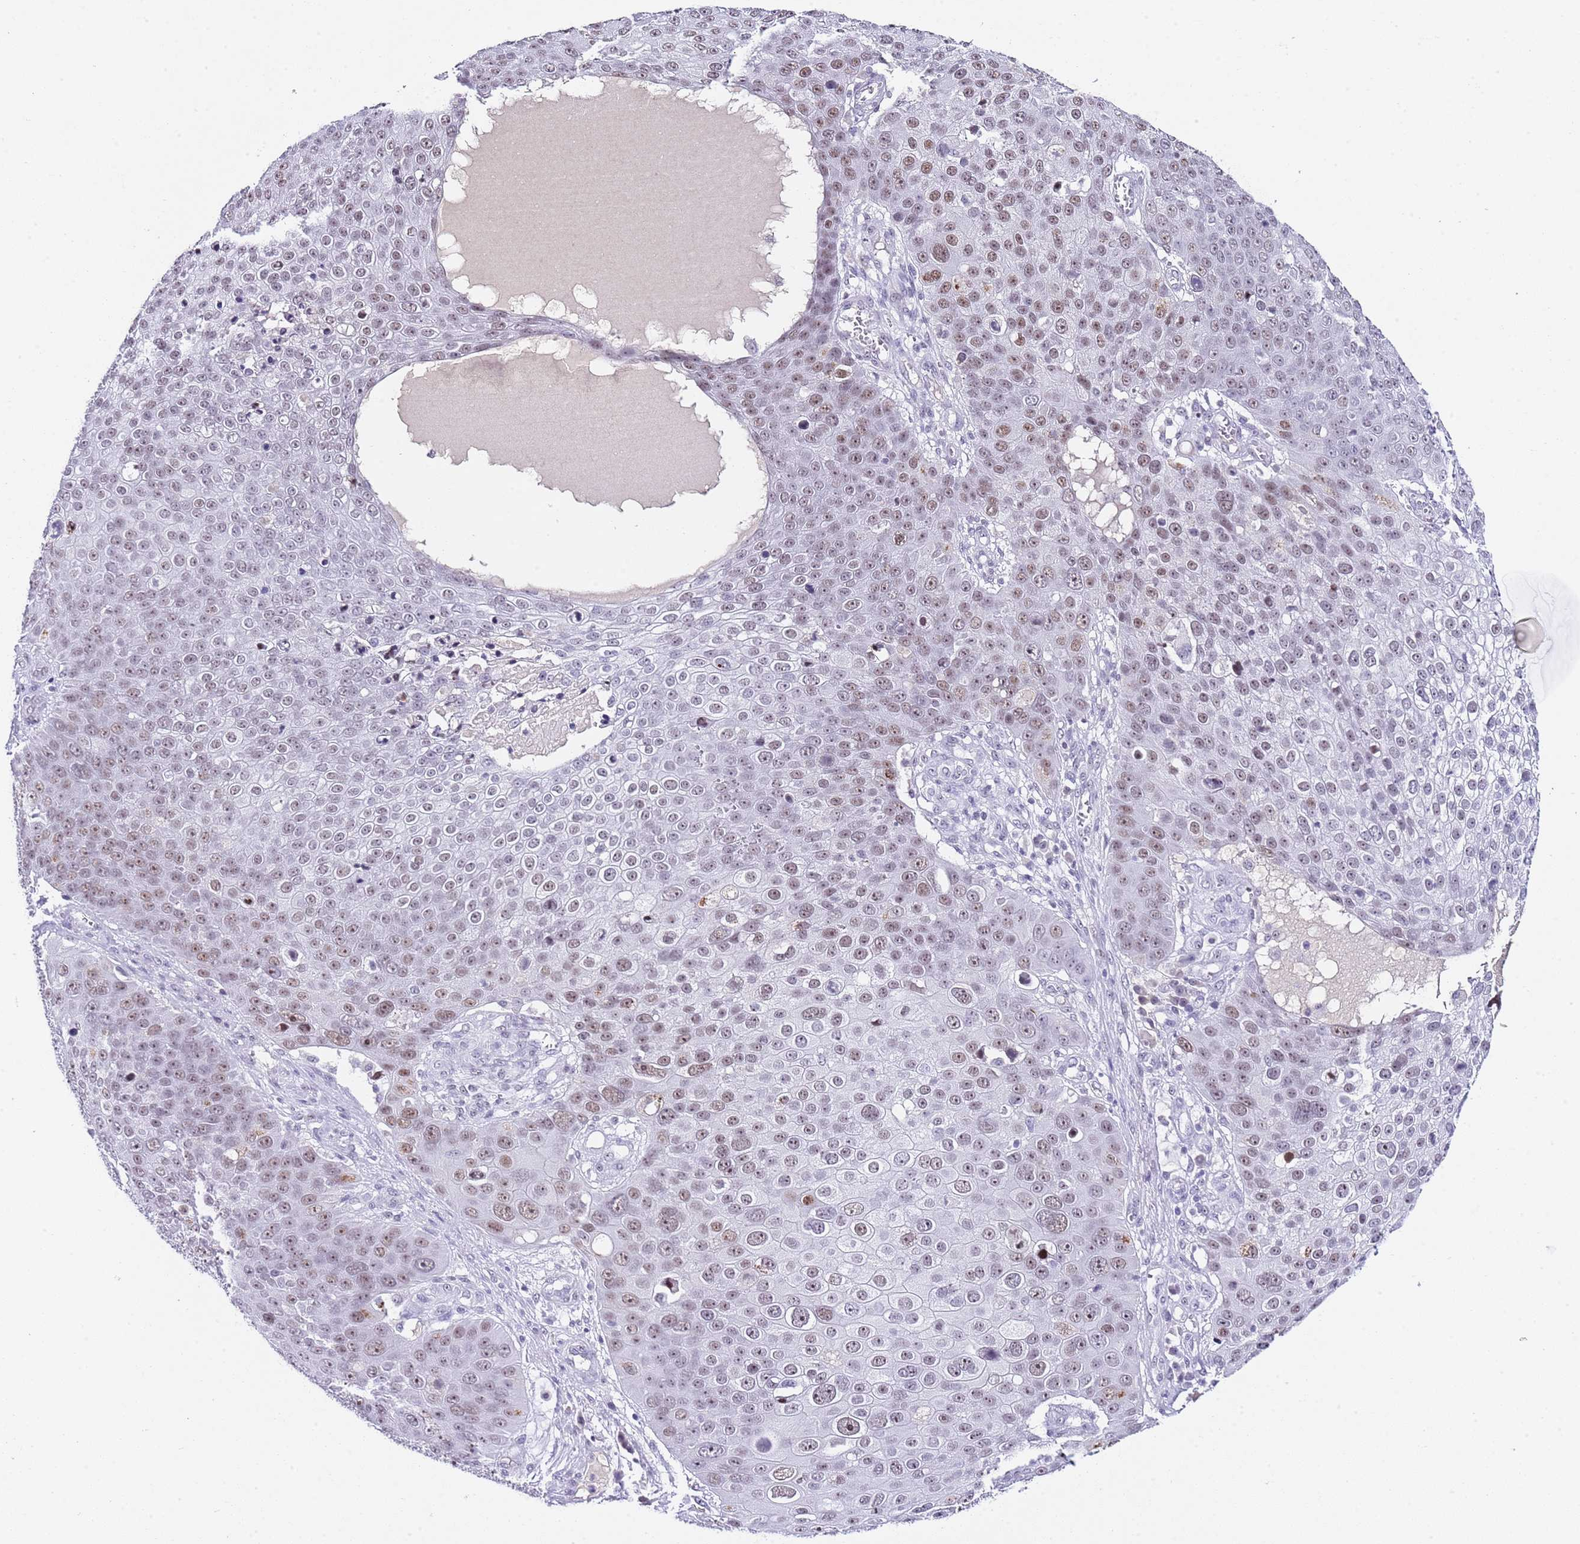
{"staining": {"intensity": "weak", "quantity": "25%-75%", "location": "nuclear"}, "tissue": "skin cancer", "cell_type": "Tumor cells", "image_type": "cancer", "snomed": [{"axis": "morphology", "description": "Squamous cell carcinoma, NOS"}, {"axis": "topography", "description": "Skin"}], "caption": "About 25%-75% of tumor cells in human skin squamous cell carcinoma display weak nuclear protein positivity as visualized by brown immunohistochemical staining.", "gene": "NOP56", "patient": {"sex": "male", "age": 71}}